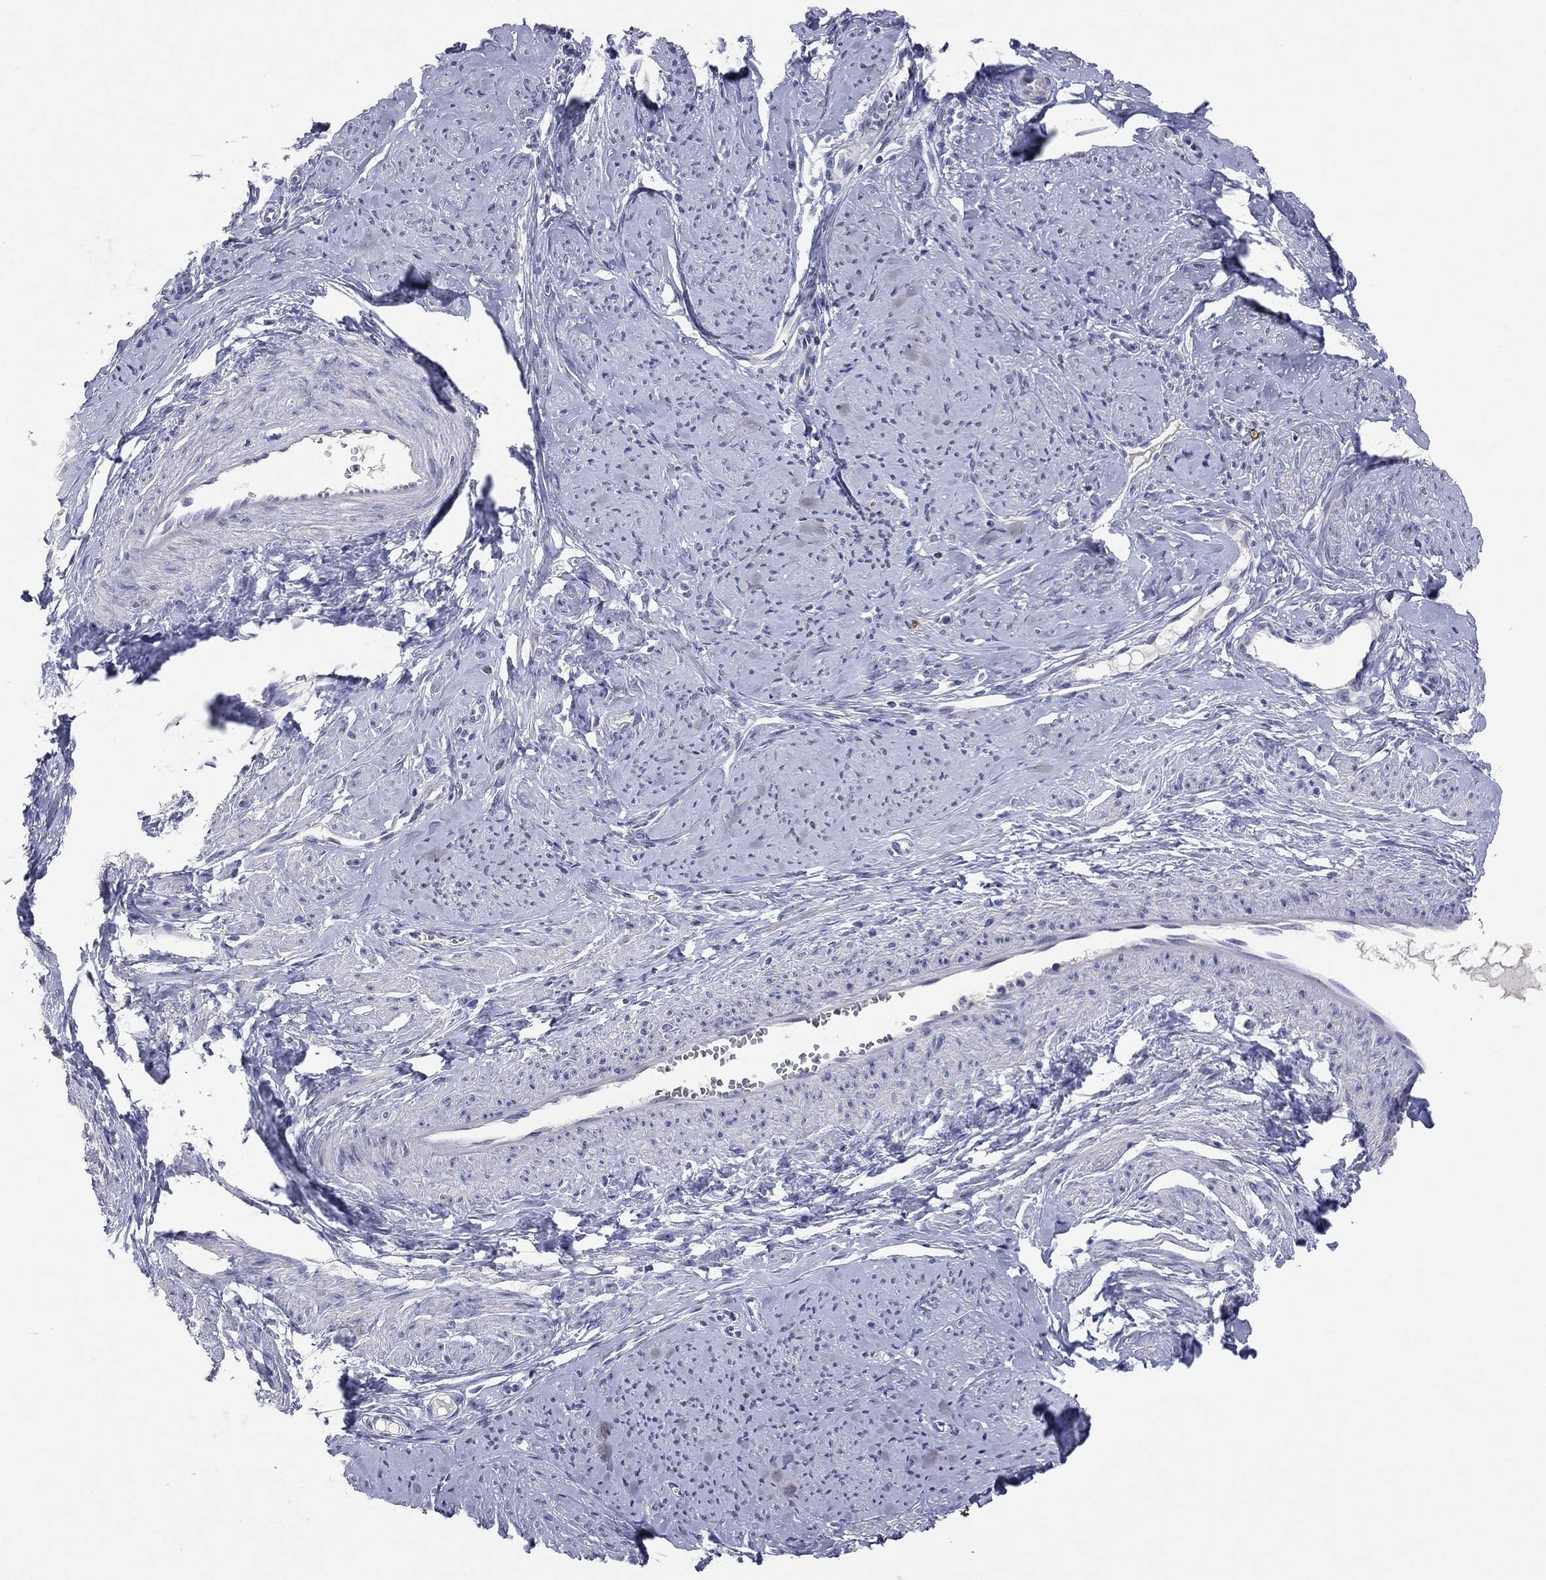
{"staining": {"intensity": "negative", "quantity": "none", "location": "none"}, "tissue": "smooth muscle", "cell_type": "Smooth muscle cells", "image_type": "normal", "snomed": [{"axis": "morphology", "description": "Normal tissue, NOS"}, {"axis": "topography", "description": "Smooth muscle"}], "caption": "Immunohistochemistry (IHC) photomicrograph of benign smooth muscle: smooth muscle stained with DAB (3,3'-diaminobenzidine) reveals no significant protein positivity in smooth muscle cells. (DAB immunohistochemistry with hematoxylin counter stain).", "gene": "MMP13", "patient": {"sex": "female", "age": 48}}